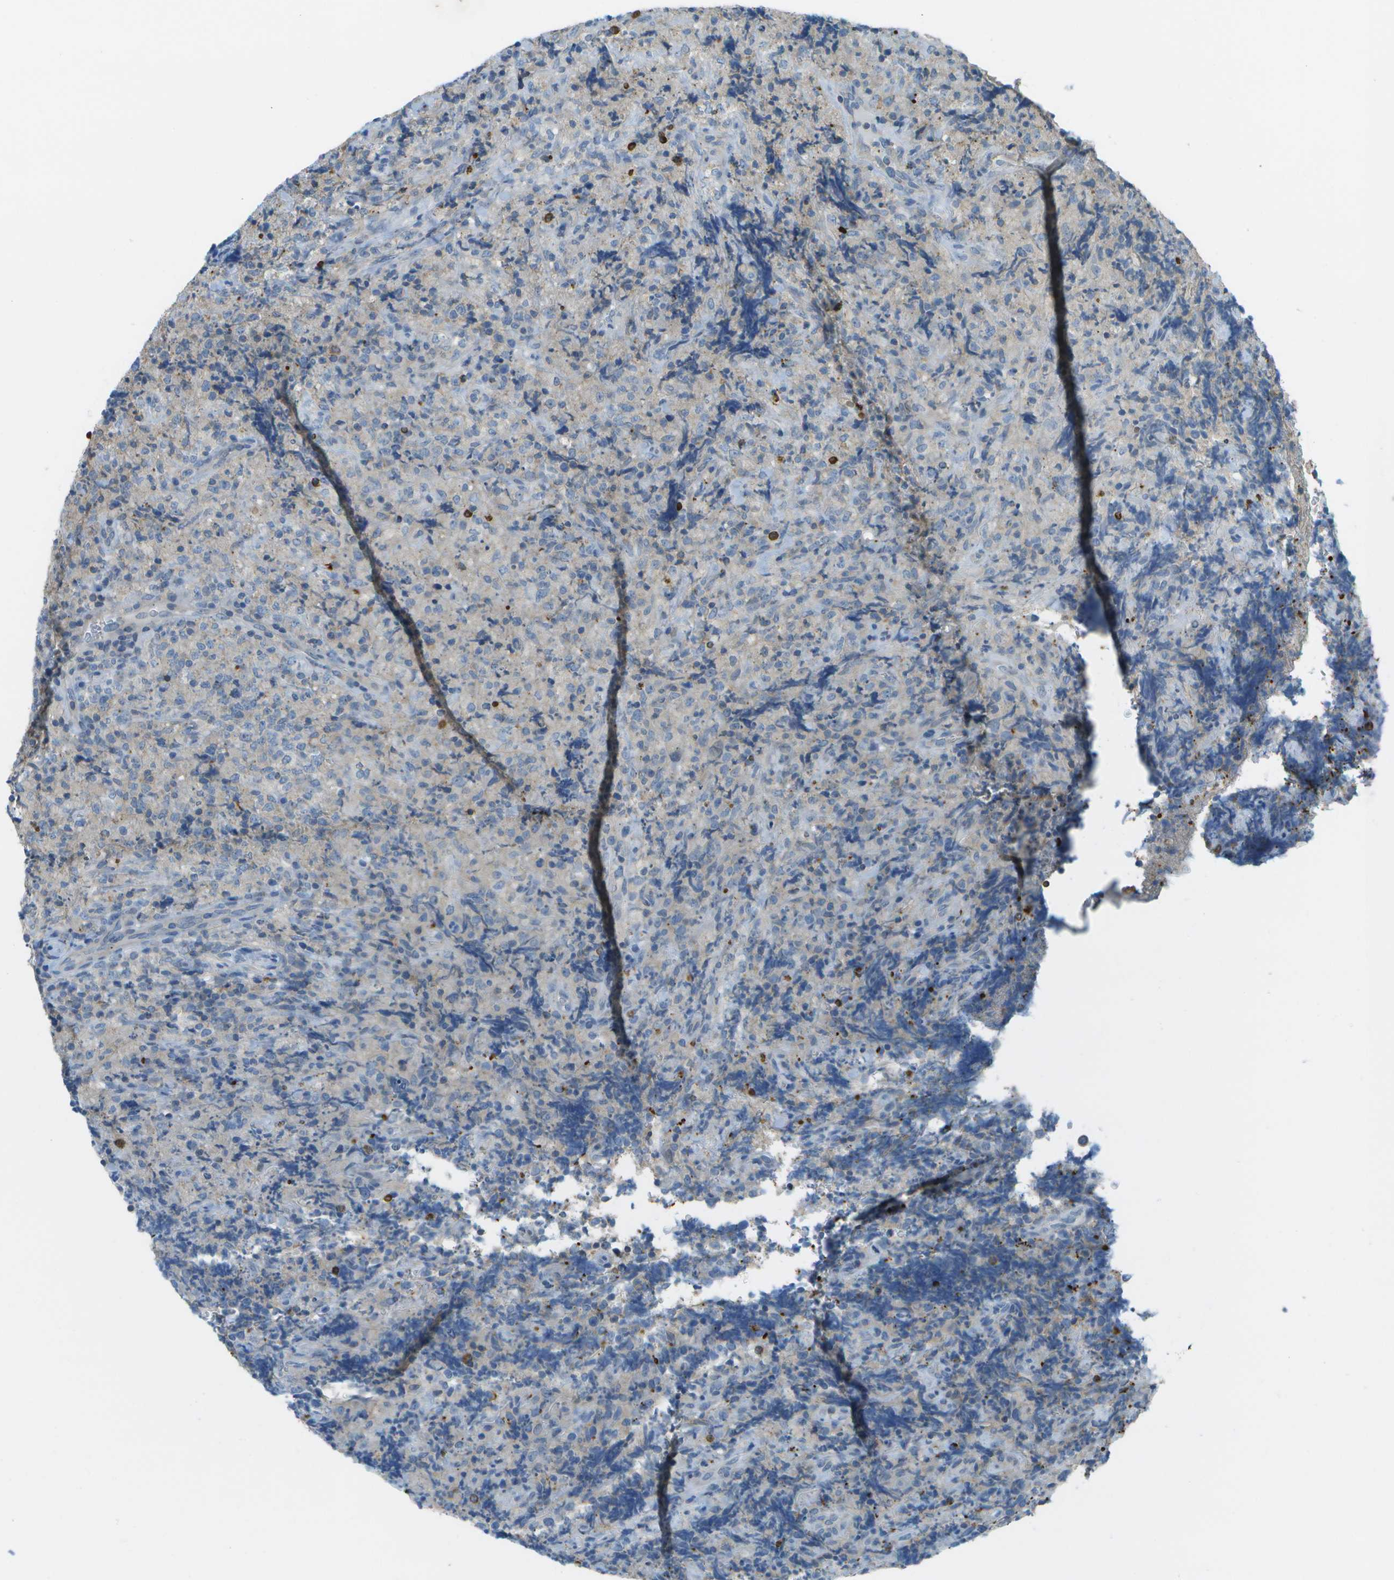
{"staining": {"intensity": "negative", "quantity": "none", "location": "none"}, "tissue": "lymphoma", "cell_type": "Tumor cells", "image_type": "cancer", "snomed": [{"axis": "morphology", "description": "Malignant lymphoma, non-Hodgkin's type, High grade"}, {"axis": "topography", "description": "Tonsil"}], "caption": "IHC histopathology image of neoplastic tissue: malignant lymphoma, non-Hodgkin's type (high-grade) stained with DAB reveals no significant protein expression in tumor cells.", "gene": "LRRC66", "patient": {"sex": "female", "age": 36}}